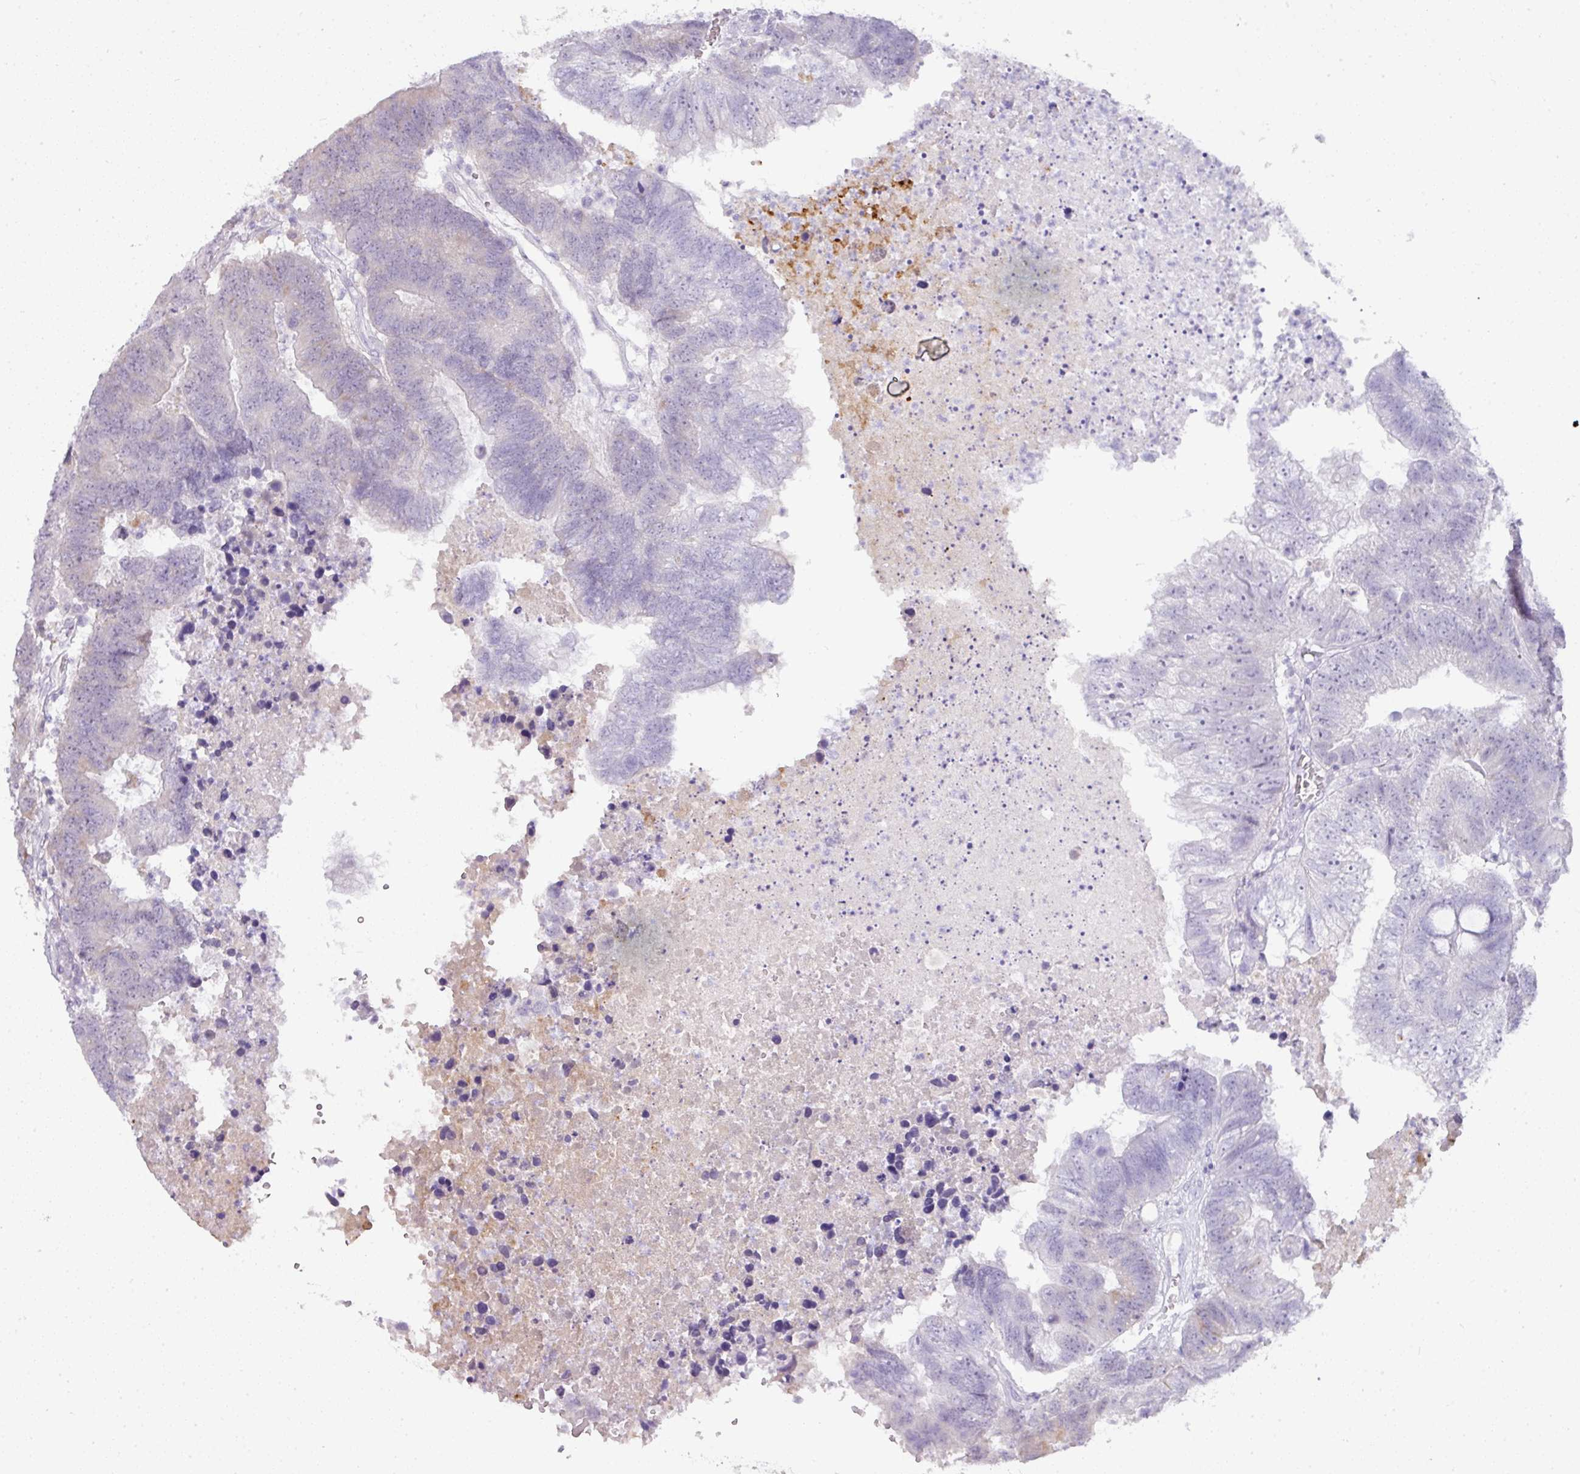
{"staining": {"intensity": "negative", "quantity": "none", "location": "none"}, "tissue": "colorectal cancer", "cell_type": "Tumor cells", "image_type": "cancer", "snomed": [{"axis": "morphology", "description": "Adenocarcinoma, NOS"}, {"axis": "topography", "description": "Colon"}], "caption": "DAB (3,3'-diaminobenzidine) immunohistochemical staining of adenocarcinoma (colorectal) shows no significant staining in tumor cells.", "gene": "FGF17", "patient": {"sex": "female", "age": 48}}